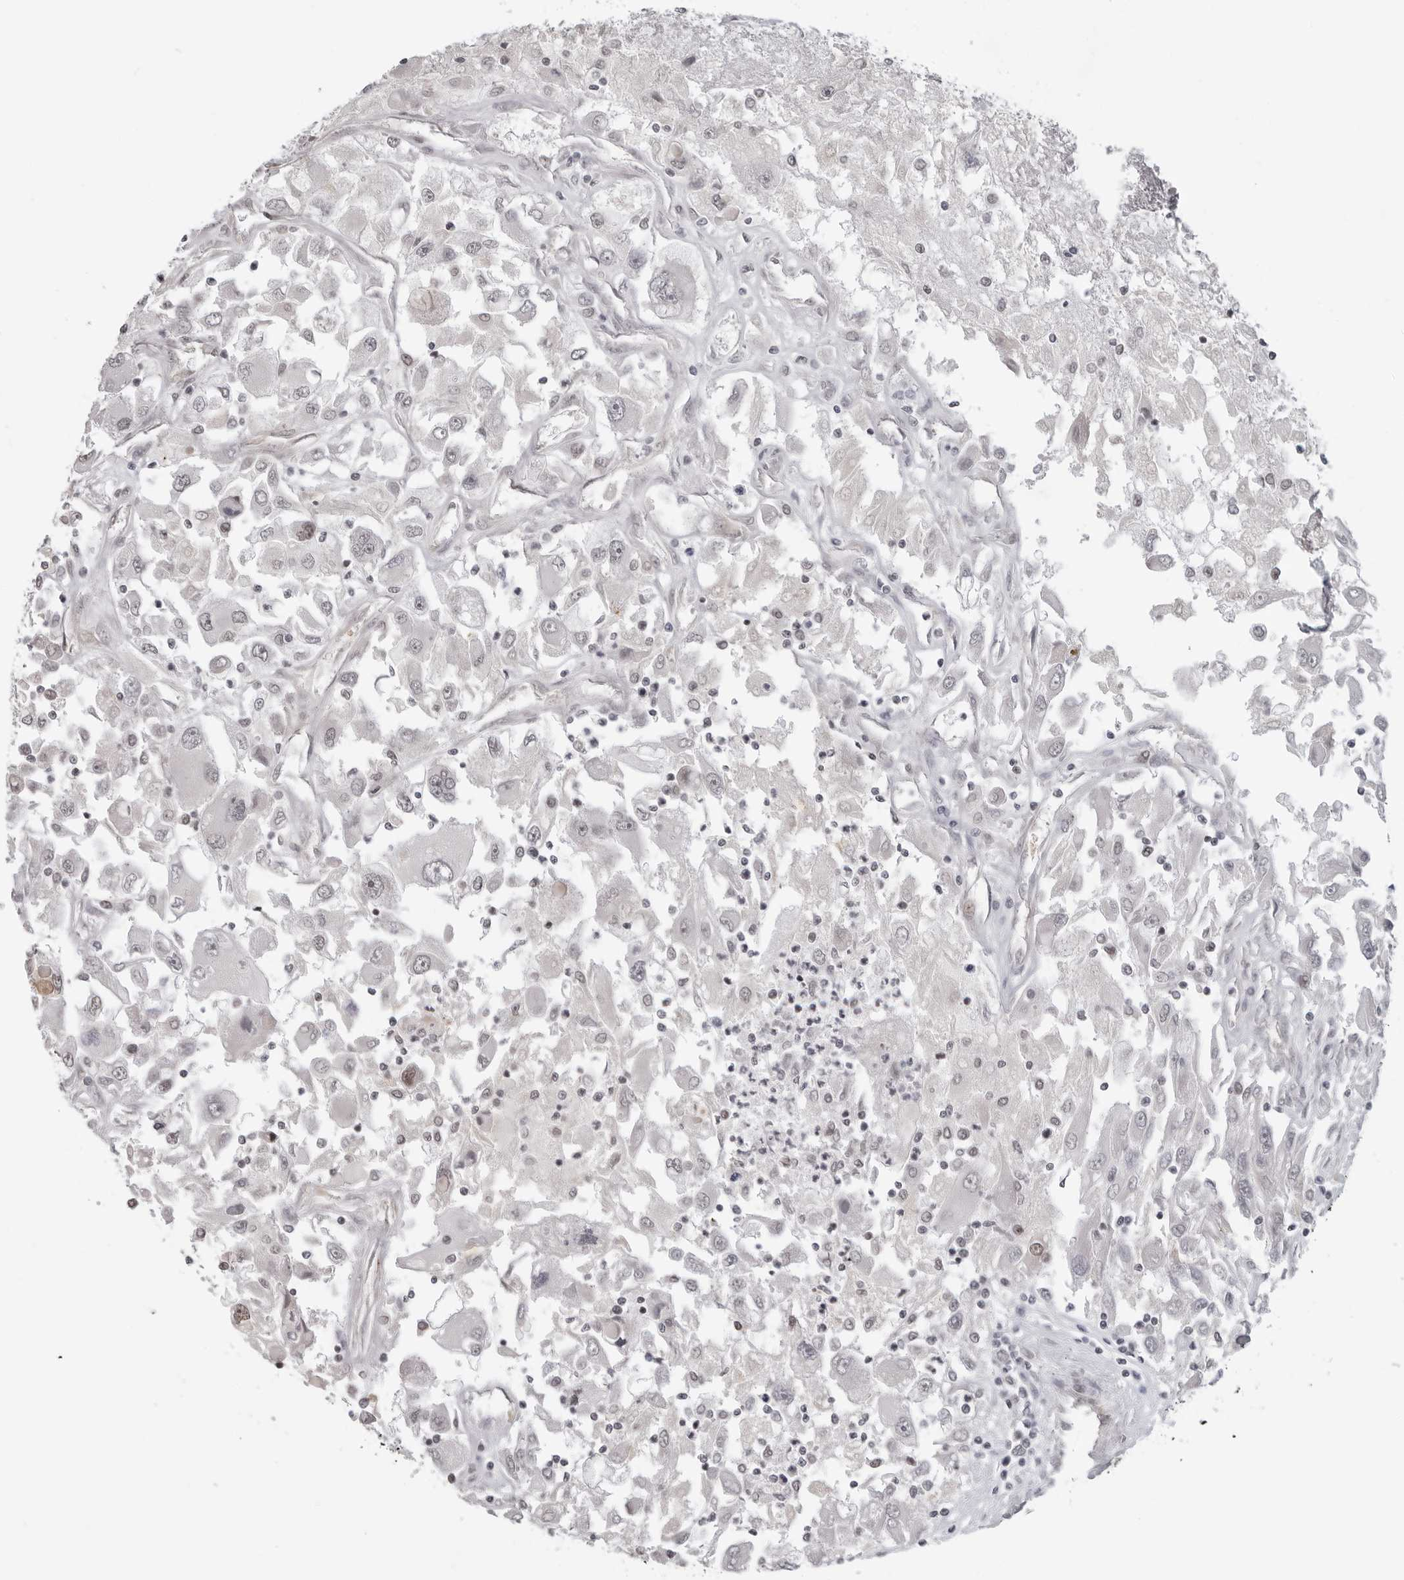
{"staining": {"intensity": "negative", "quantity": "none", "location": "none"}, "tissue": "renal cancer", "cell_type": "Tumor cells", "image_type": "cancer", "snomed": [{"axis": "morphology", "description": "Adenocarcinoma, NOS"}, {"axis": "topography", "description": "Kidney"}], "caption": "Renal cancer was stained to show a protein in brown. There is no significant expression in tumor cells.", "gene": "MAF", "patient": {"sex": "female", "age": 52}}